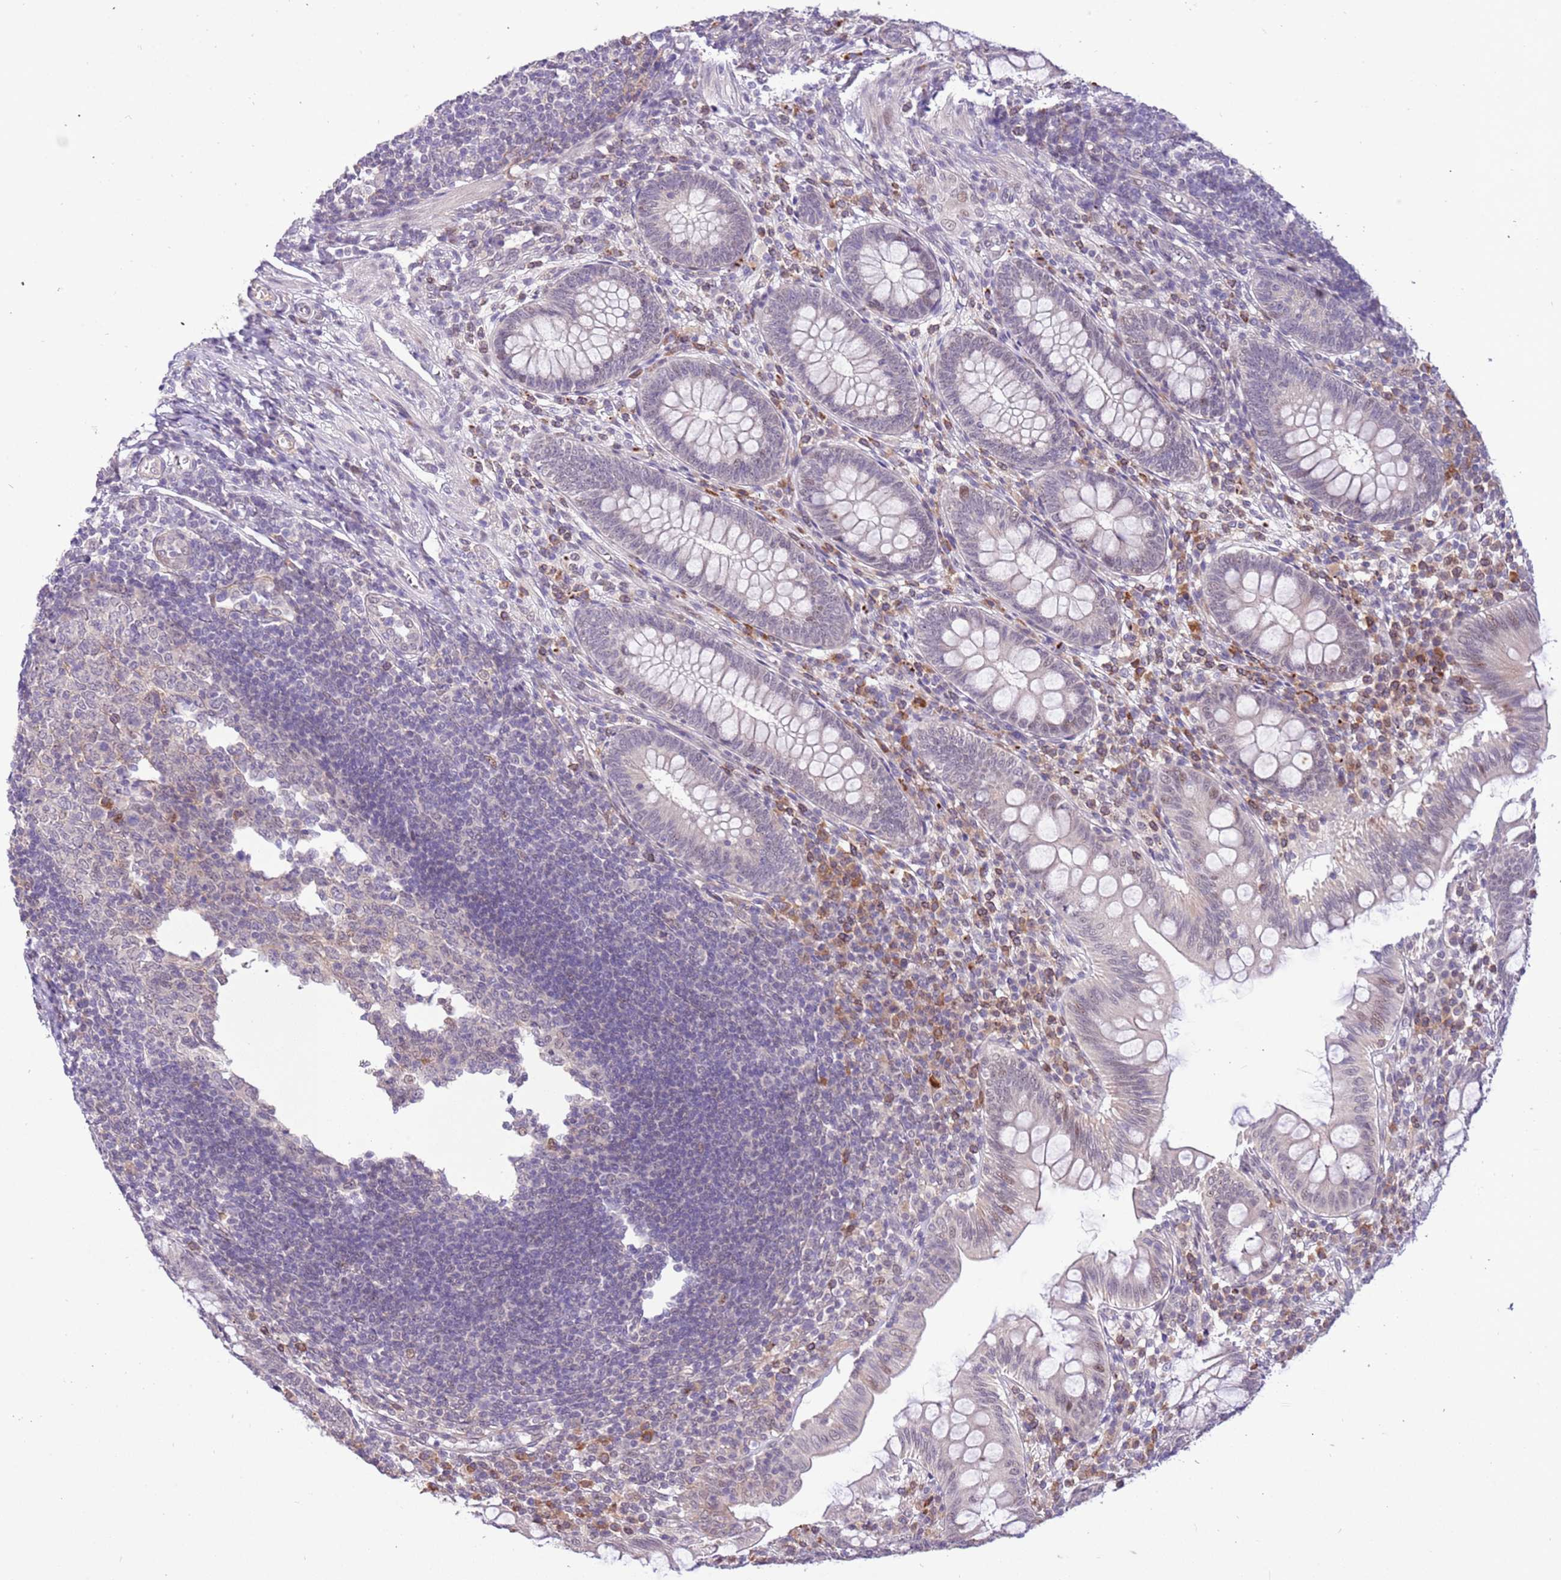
{"staining": {"intensity": "weak", "quantity": "<25%", "location": "cytoplasmic/membranous,nuclear"}, "tissue": "appendix", "cell_type": "Glandular cells", "image_type": "normal", "snomed": [{"axis": "morphology", "description": "Normal tissue, NOS"}, {"axis": "topography", "description": "Appendix"}], "caption": "This is a image of immunohistochemistry staining of normal appendix, which shows no staining in glandular cells.", "gene": "MAGEF1", "patient": {"sex": "male", "age": 14}}